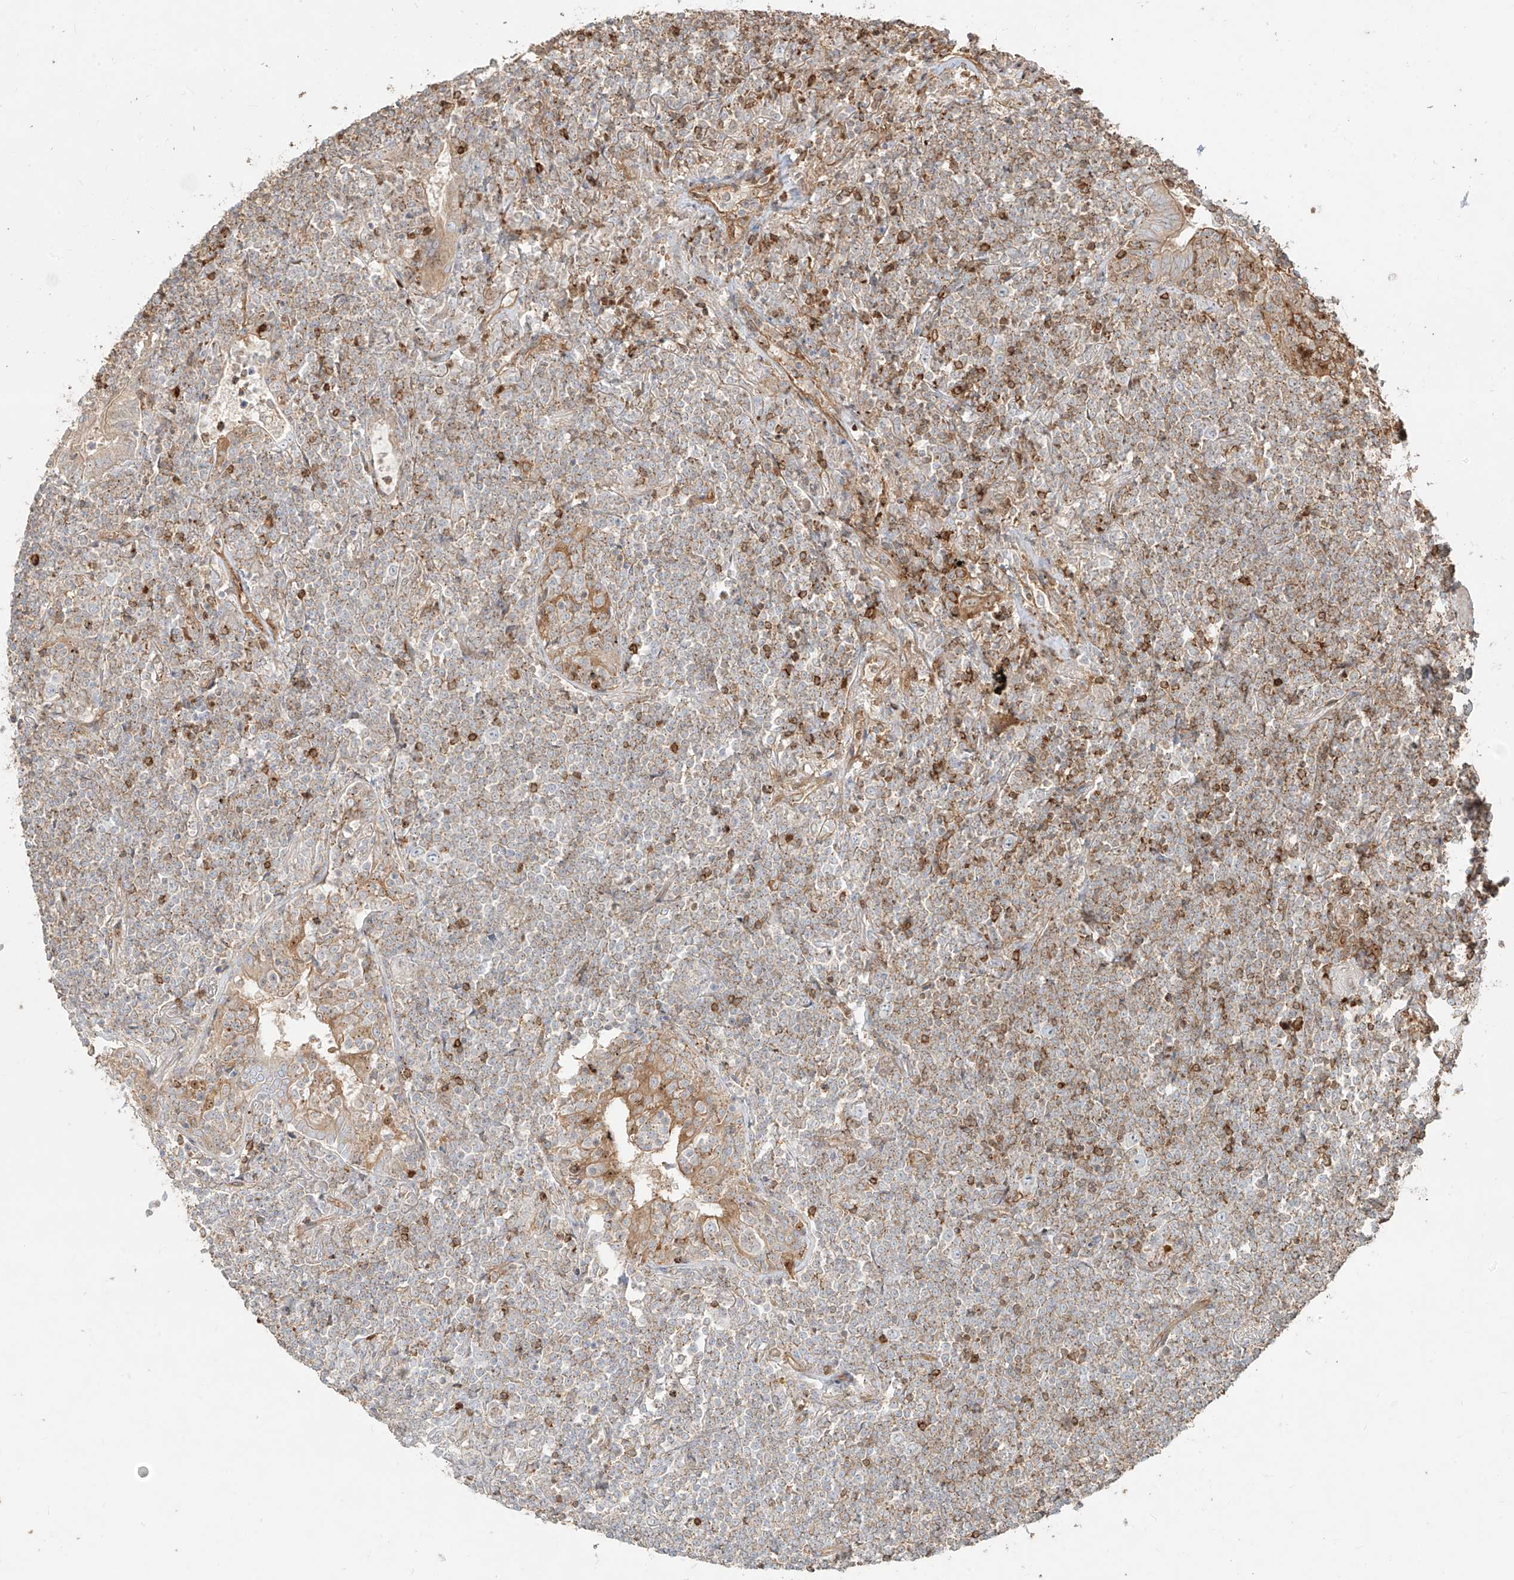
{"staining": {"intensity": "moderate", "quantity": "25%-75%", "location": "cytoplasmic/membranous"}, "tissue": "lymphoma", "cell_type": "Tumor cells", "image_type": "cancer", "snomed": [{"axis": "morphology", "description": "Malignant lymphoma, non-Hodgkin's type, Low grade"}, {"axis": "topography", "description": "Lung"}], "caption": "Low-grade malignant lymphoma, non-Hodgkin's type tissue exhibits moderate cytoplasmic/membranous expression in approximately 25%-75% of tumor cells, visualized by immunohistochemistry. Using DAB (3,3'-diaminobenzidine) (brown) and hematoxylin (blue) stains, captured at high magnification using brightfield microscopy.", "gene": "SNX9", "patient": {"sex": "female", "age": 71}}